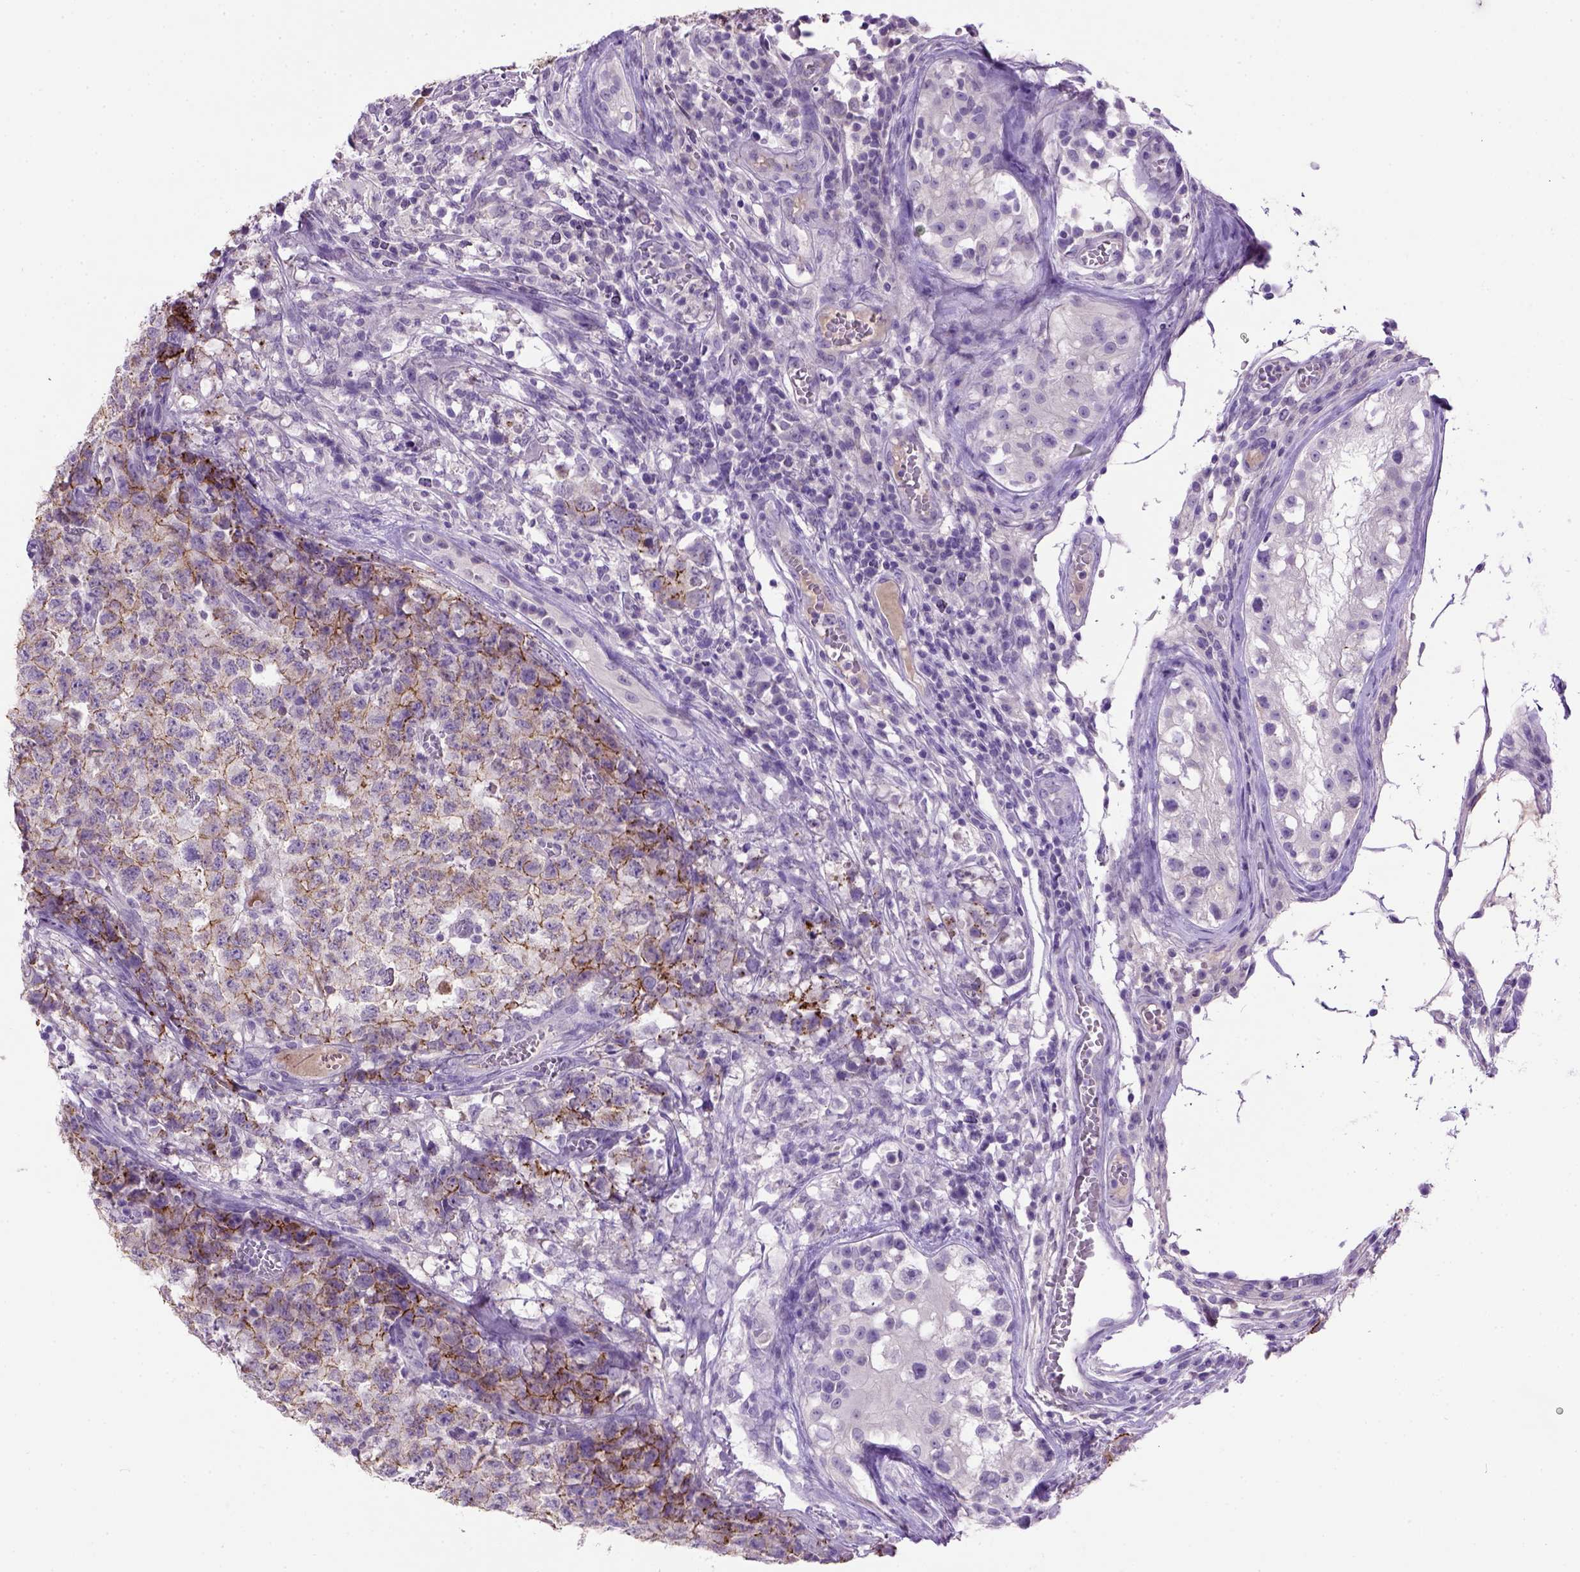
{"staining": {"intensity": "moderate", "quantity": "25%-75%", "location": "cytoplasmic/membranous"}, "tissue": "testis cancer", "cell_type": "Tumor cells", "image_type": "cancer", "snomed": [{"axis": "morphology", "description": "Carcinoma, Embryonal, NOS"}, {"axis": "topography", "description": "Testis"}], "caption": "Immunohistochemistry histopathology image of neoplastic tissue: testis embryonal carcinoma stained using IHC reveals medium levels of moderate protein expression localized specifically in the cytoplasmic/membranous of tumor cells, appearing as a cytoplasmic/membranous brown color.", "gene": "CDH1", "patient": {"sex": "male", "age": 23}}